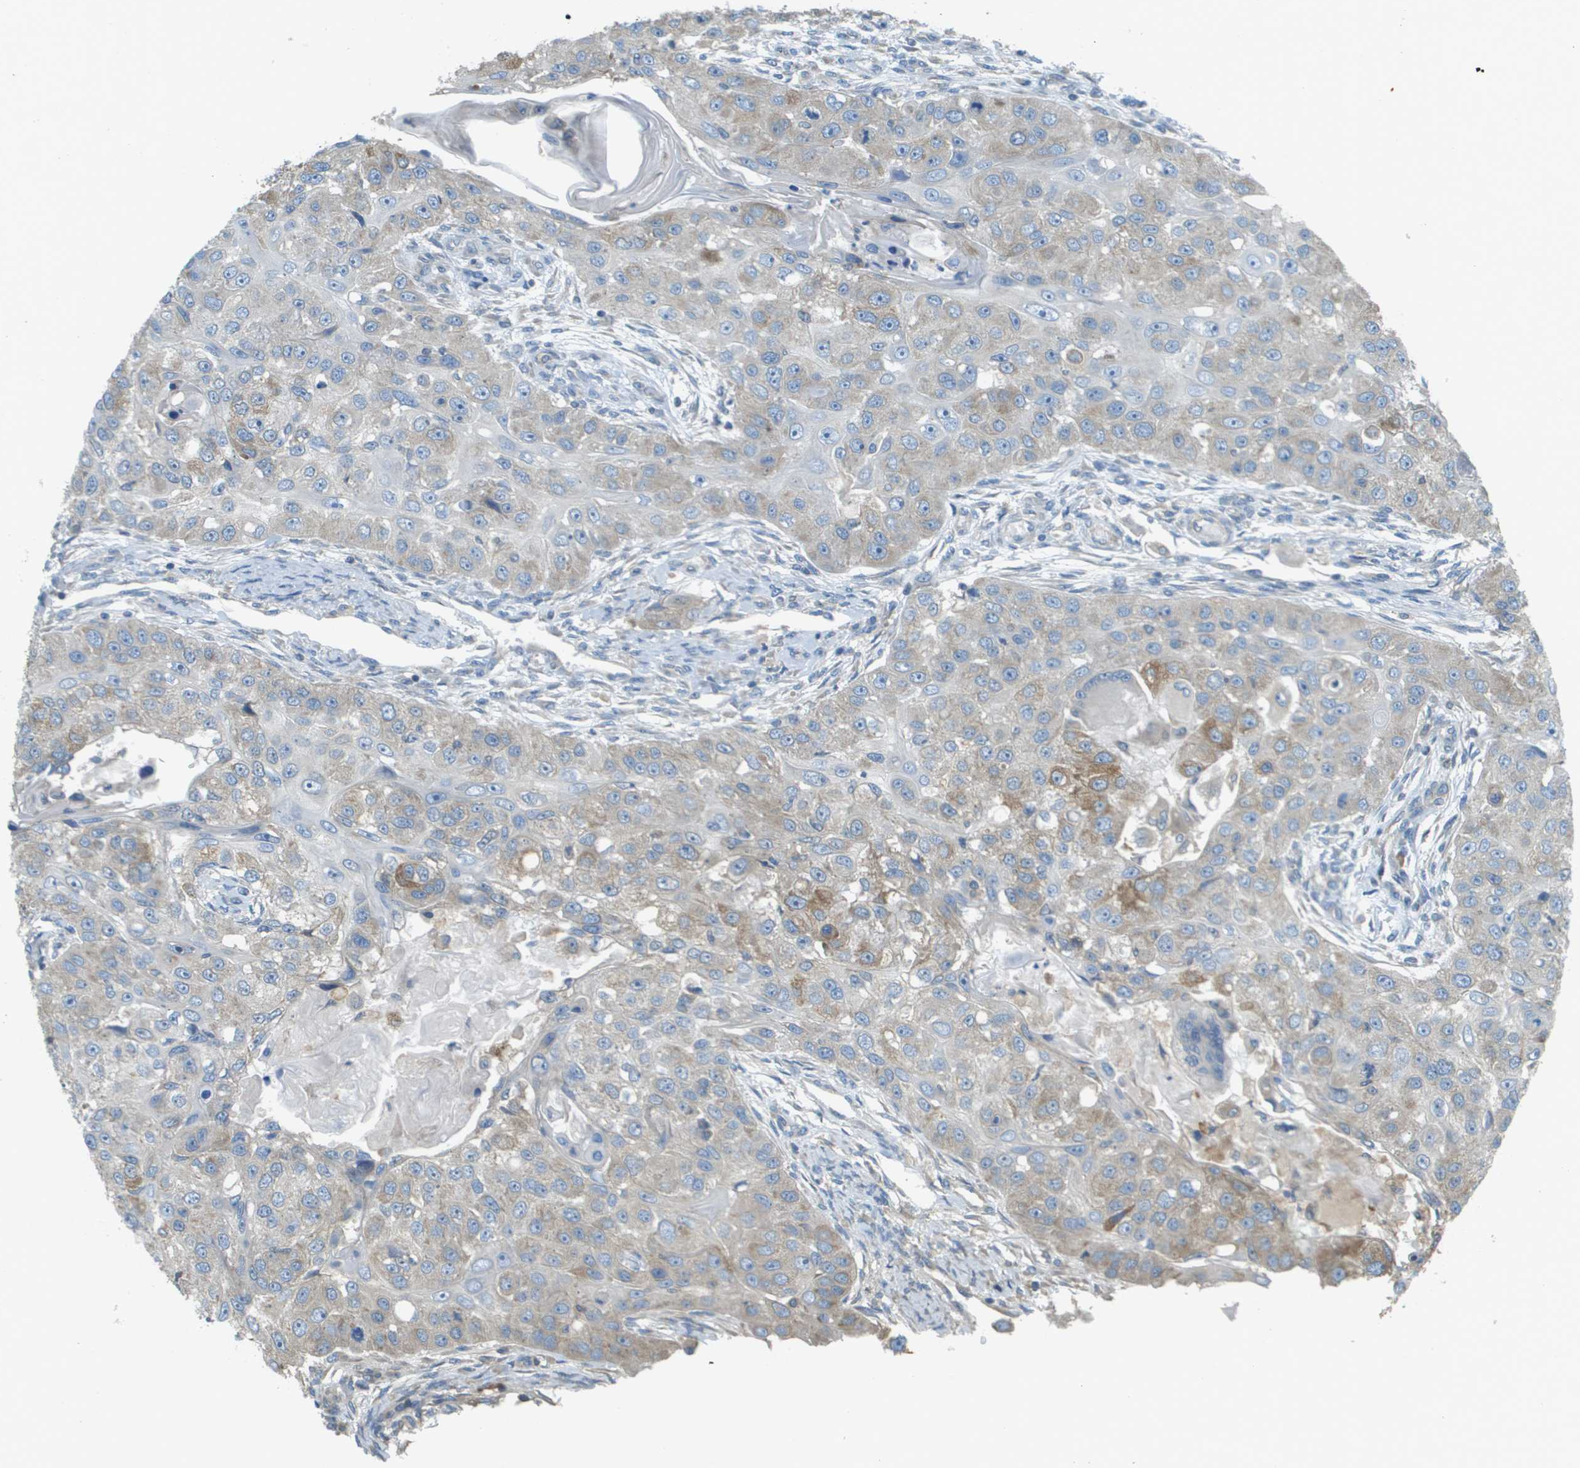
{"staining": {"intensity": "moderate", "quantity": "<25%", "location": "cytoplasmic/membranous"}, "tissue": "head and neck cancer", "cell_type": "Tumor cells", "image_type": "cancer", "snomed": [{"axis": "morphology", "description": "Normal tissue, NOS"}, {"axis": "morphology", "description": "Squamous cell carcinoma, NOS"}, {"axis": "topography", "description": "Skeletal muscle"}, {"axis": "topography", "description": "Head-Neck"}], "caption": "This is a photomicrograph of IHC staining of head and neck cancer, which shows moderate positivity in the cytoplasmic/membranous of tumor cells.", "gene": "DNAJB11", "patient": {"sex": "male", "age": 51}}